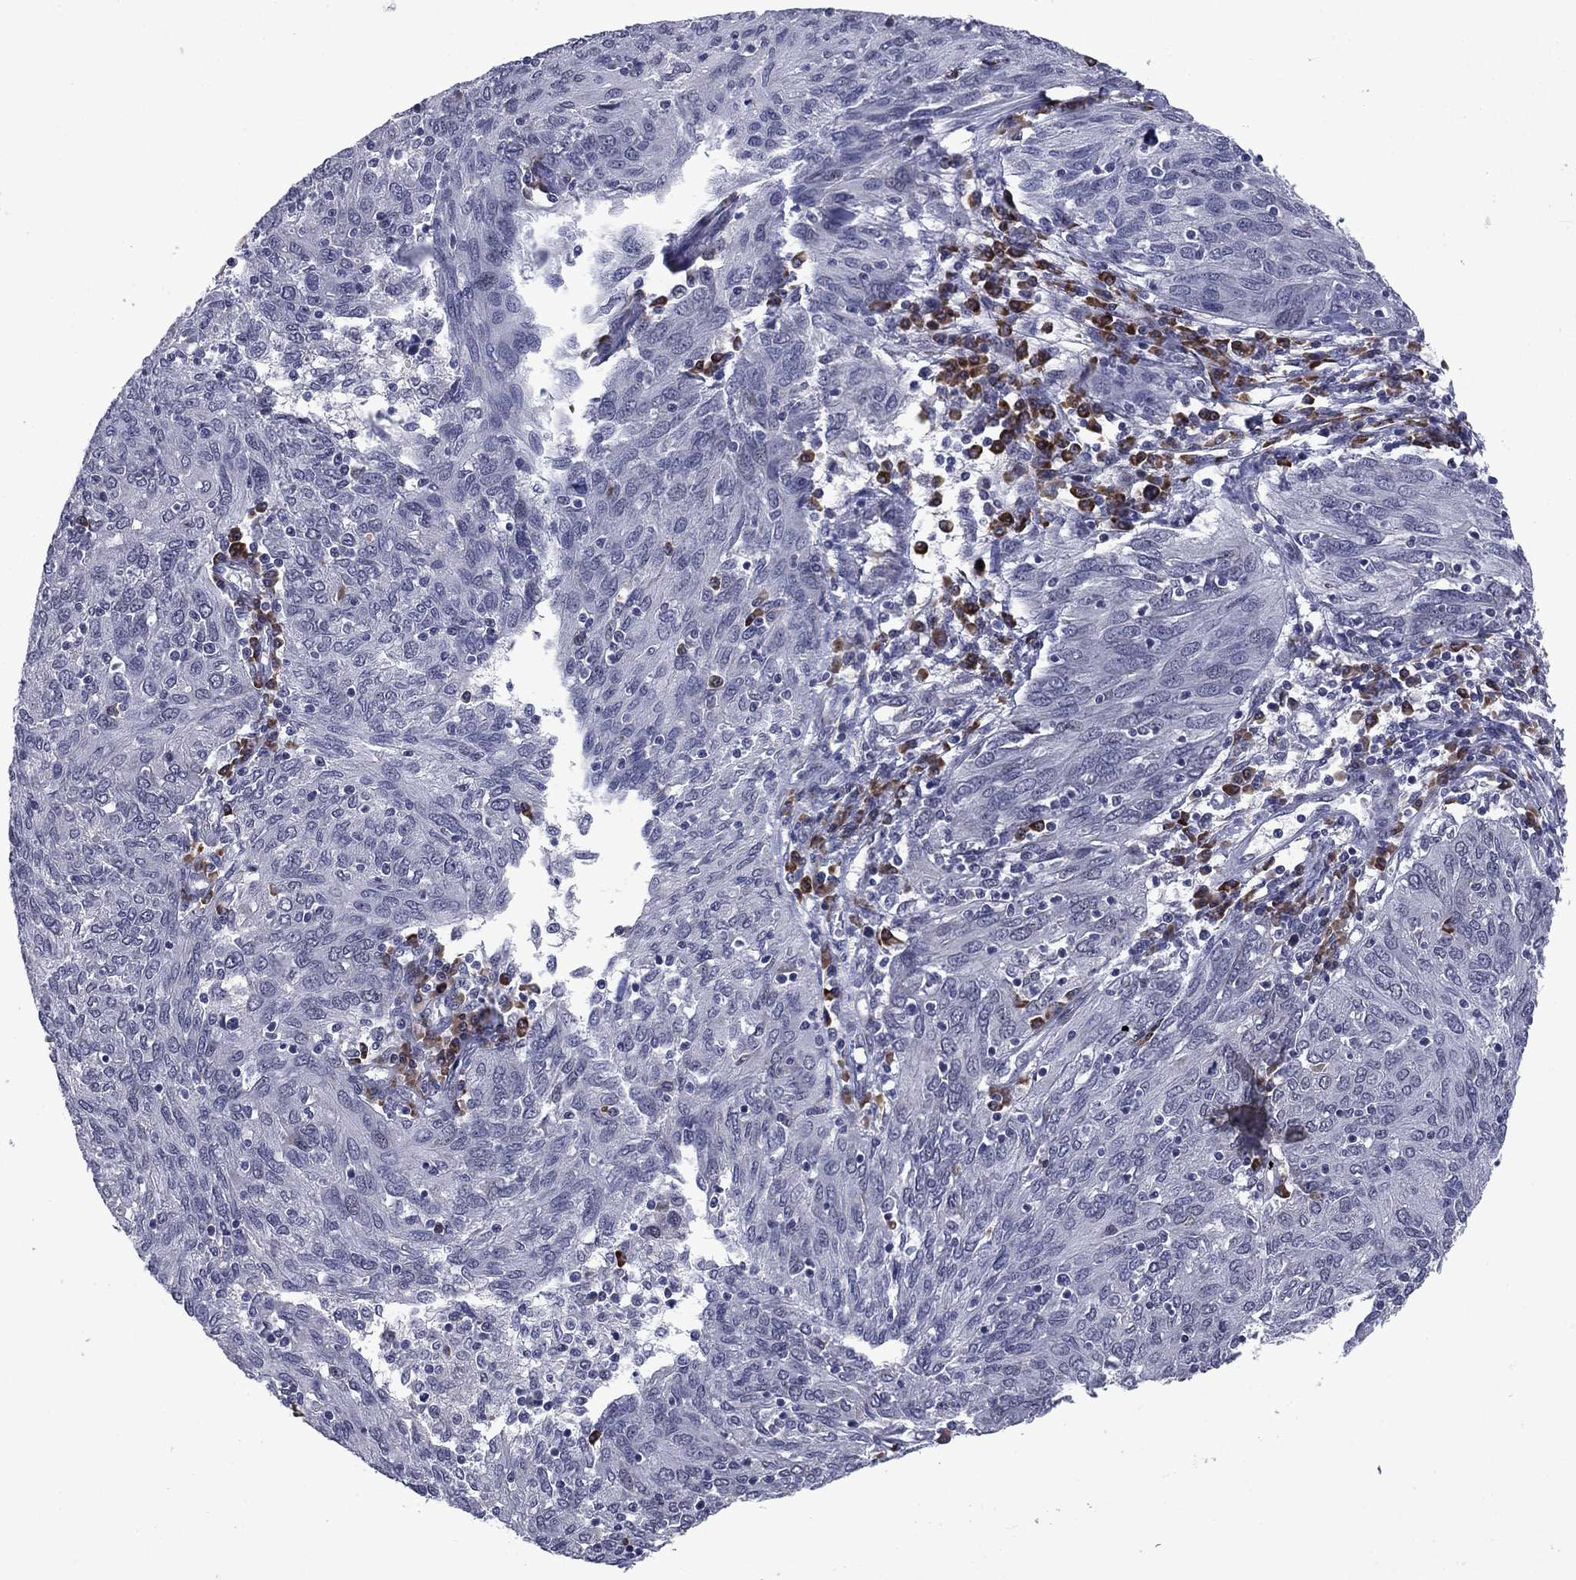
{"staining": {"intensity": "negative", "quantity": "none", "location": "none"}, "tissue": "ovarian cancer", "cell_type": "Tumor cells", "image_type": "cancer", "snomed": [{"axis": "morphology", "description": "Carcinoma, endometroid"}, {"axis": "topography", "description": "Ovary"}], "caption": "Ovarian cancer was stained to show a protein in brown. There is no significant staining in tumor cells. (DAB (3,3'-diaminobenzidine) immunohistochemistry with hematoxylin counter stain).", "gene": "ECM1", "patient": {"sex": "female", "age": 50}}